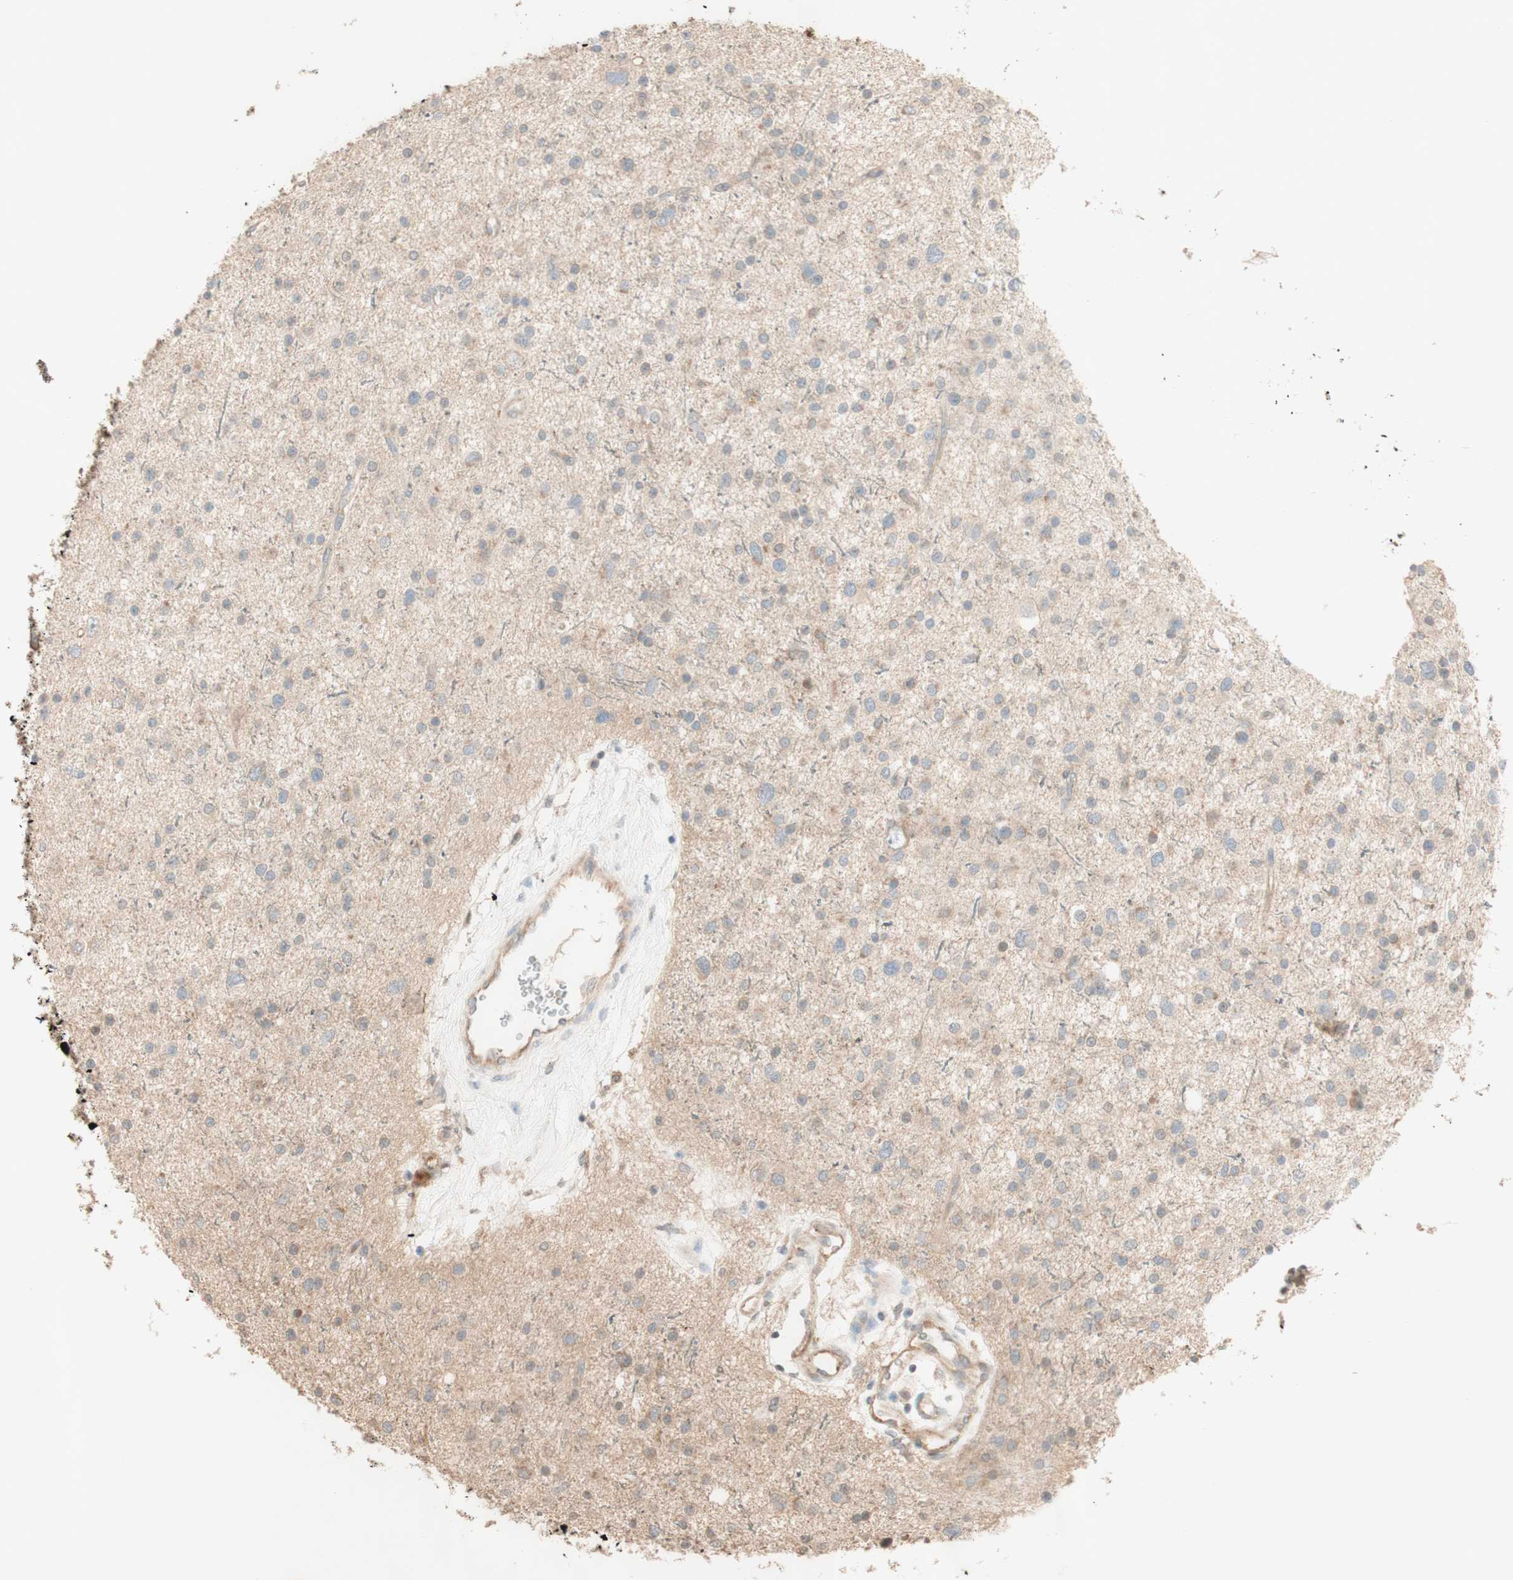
{"staining": {"intensity": "weak", "quantity": "25%-75%", "location": "cytoplasmic/membranous"}, "tissue": "glioma", "cell_type": "Tumor cells", "image_type": "cancer", "snomed": [{"axis": "morphology", "description": "Glioma, malignant, Low grade"}, {"axis": "topography", "description": "Brain"}], "caption": "Immunohistochemical staining of malignant glioma (low-grade) shows weak cytoplasmic/membranous protein staining in approximately 25%-75% of tumor cells.", "gene": "CLCN2", "patient": {"sex": "female", "age": 37}}